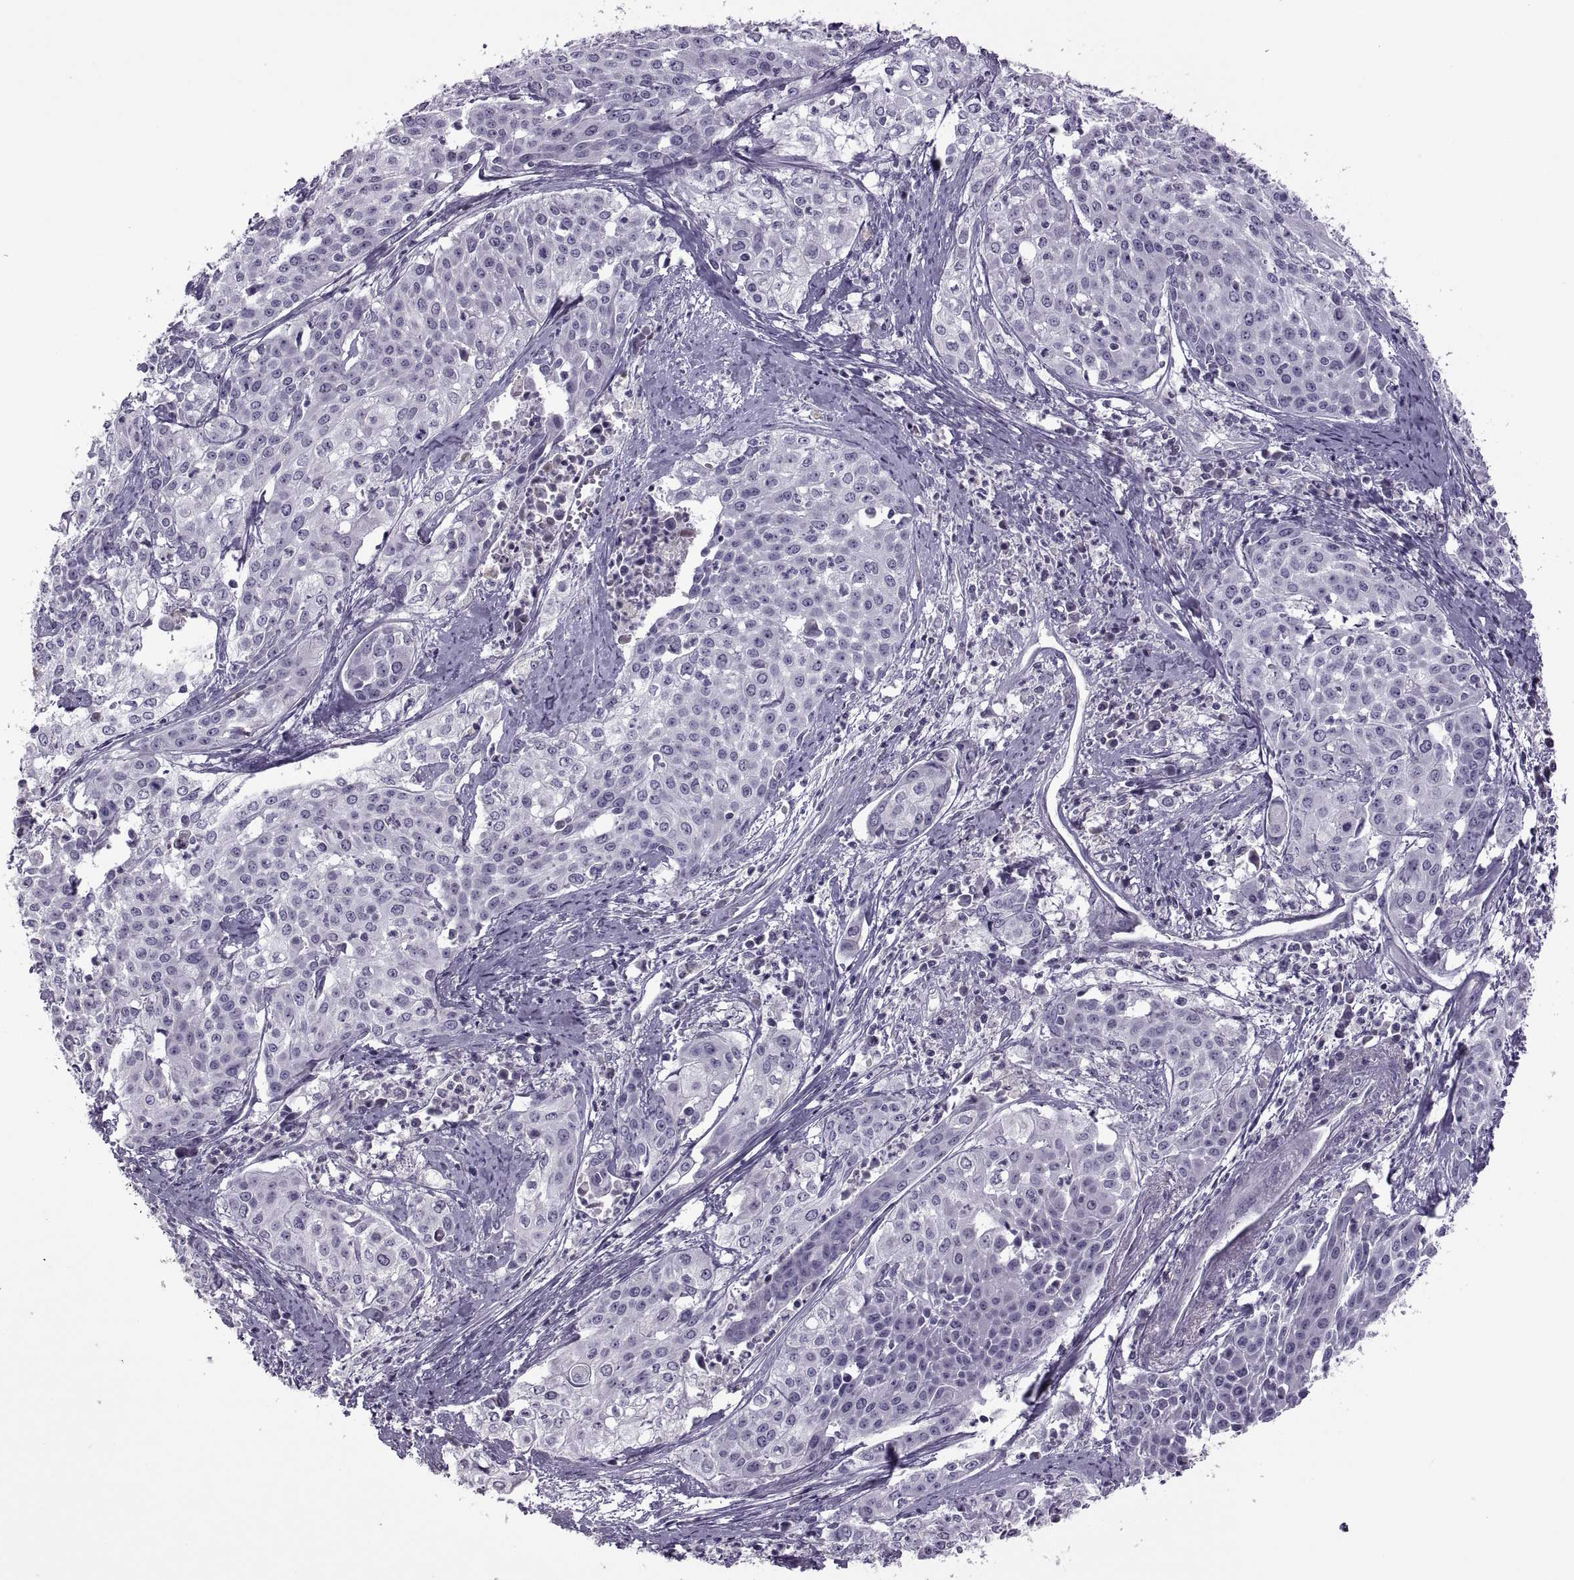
{"staining": {"intensity": "negative", "quantity": "none", "location": "none"}, "tissue": "cervical cancer", "cell_type": "Tumor cells", "image_type": "cancer", "snomed": [{"axis": "morphology", "description": "Squamous cell carcinoma, NOS"}, {"axis": "topography", "description": "Cervix"}], "caption": "Cervical cancer (squamous cell carcinoma) stained for a protein using immunohistochemistry shows no expression tumor cells.", "gene": "RSPH6A", "patient": {"sex": "female", "age": 39}}